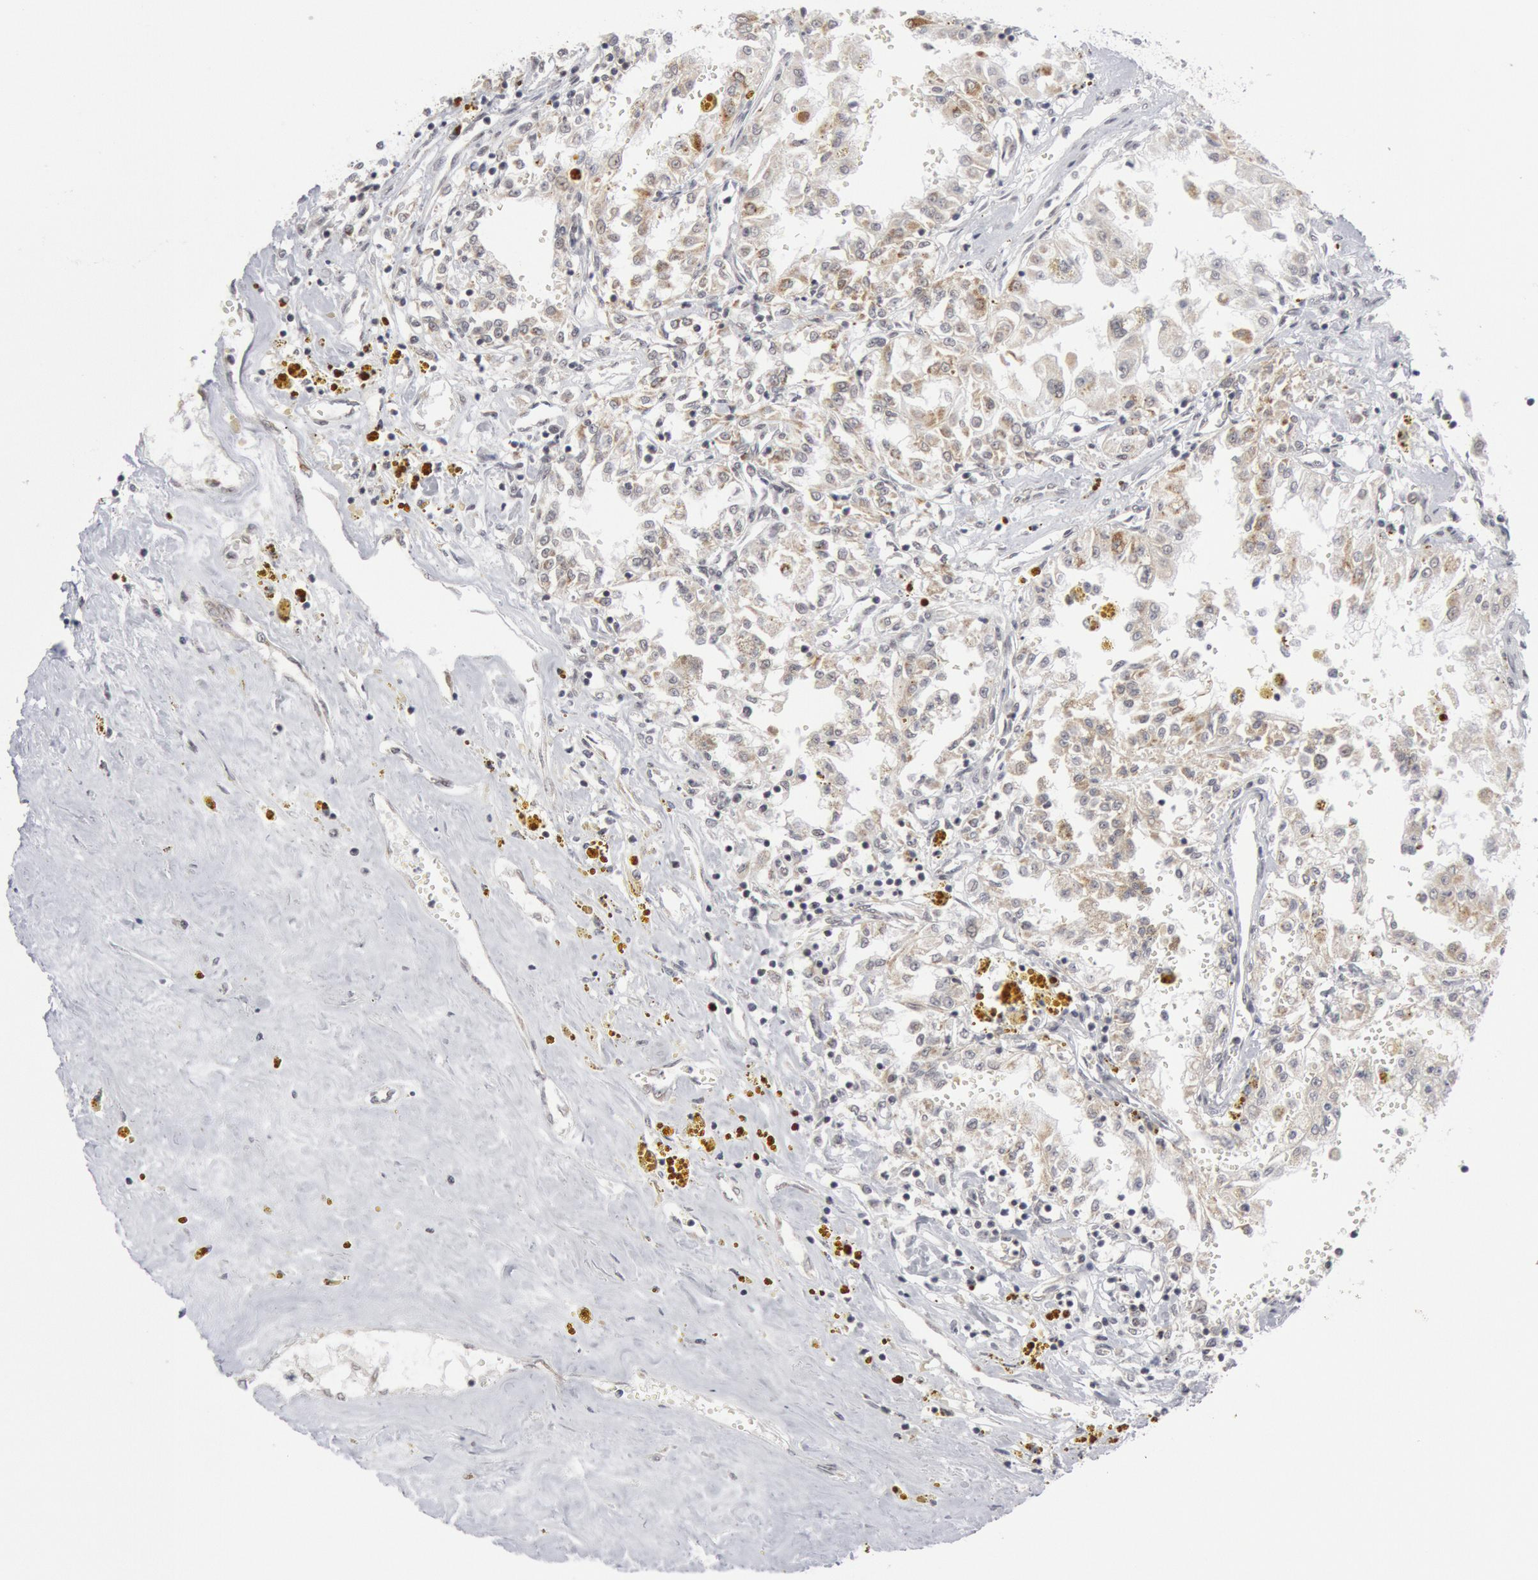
{"staining": {"intensity": "weak", "quantity": "<25%", "location": "cytoplasmic/membranous"}, "tissue": "renal cancer", "cell_type": "Tumor cells", "image_type": "cancer", "snomed": [{"axis": "morphology", "description": "Adenocarcinoma, NOS"}, {"axis": "topography", "description": "Kidney"}], "caption": "This is a micrograph of IHC staining of renal cancer, which shows no staining in tumor cells. Brightfield microscopy of IHC stained with DAB (brown) and hematoxylin (blue), captured at high magnification.", "gene": "CASP9", "patient": {"sex": "male", "age": 78}}